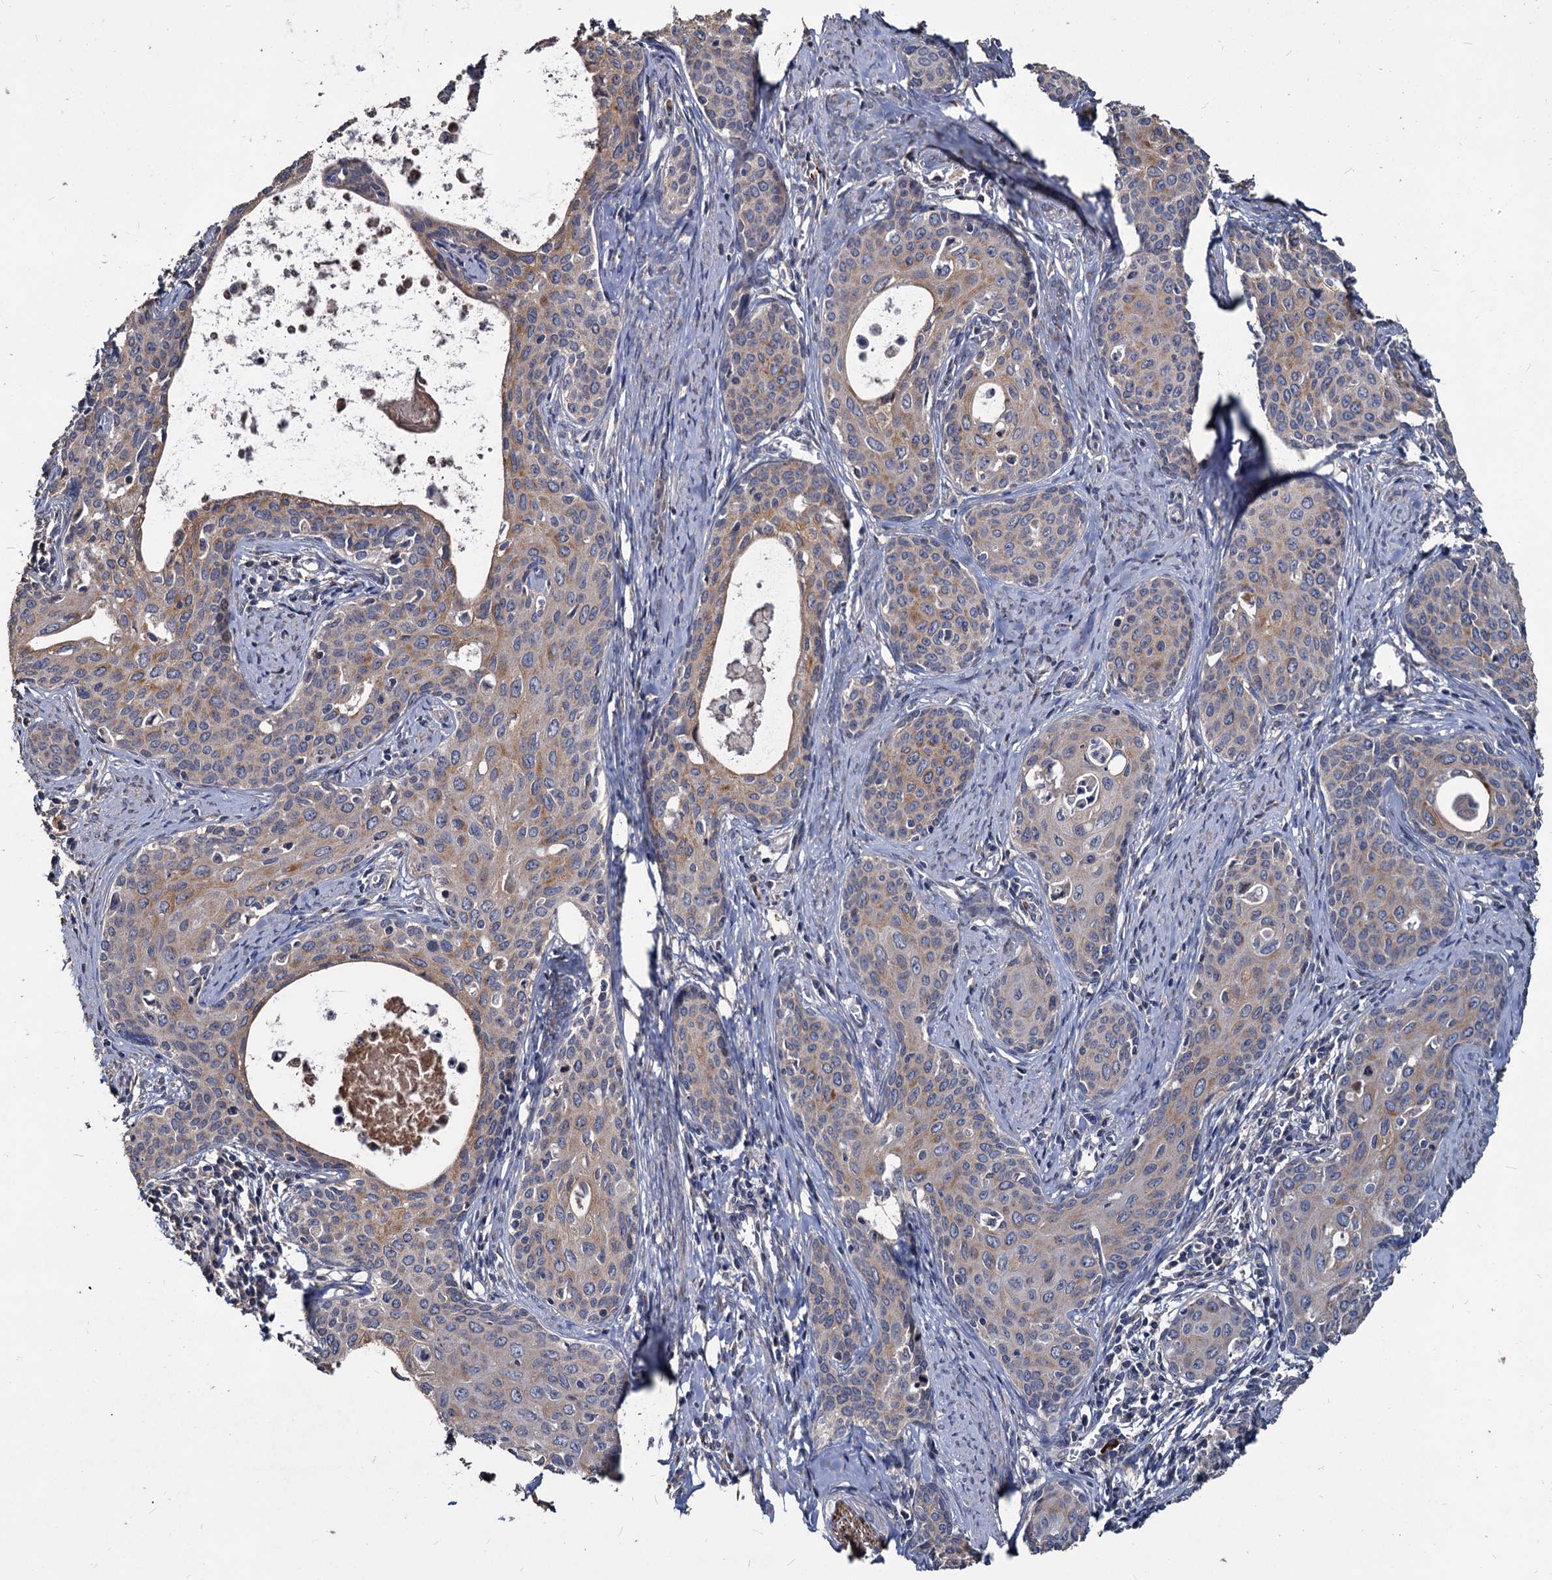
{"staining": {"intensity": "moderate", "quantity": ">75%", "location": "cytoplasmic/membranous"}, "tissue": "cervical cancer", "cell_type": "Tumor cells", "image_type": "cancer", "snomed": [{"axis": "morphology", "description": "Squamous cell carcinoma, NOS"}, {"axis": "topography", "description": "Cervix"}], "caption": "Human cervical cancer (squamous cell carcinoma) stained for a protein (brown) displays moderate cytoplasmic/membranous positive staining in about >75% of tumor cells.", "gene": "DEPDC4", "patient": {"sex": "female", "age": 52}}